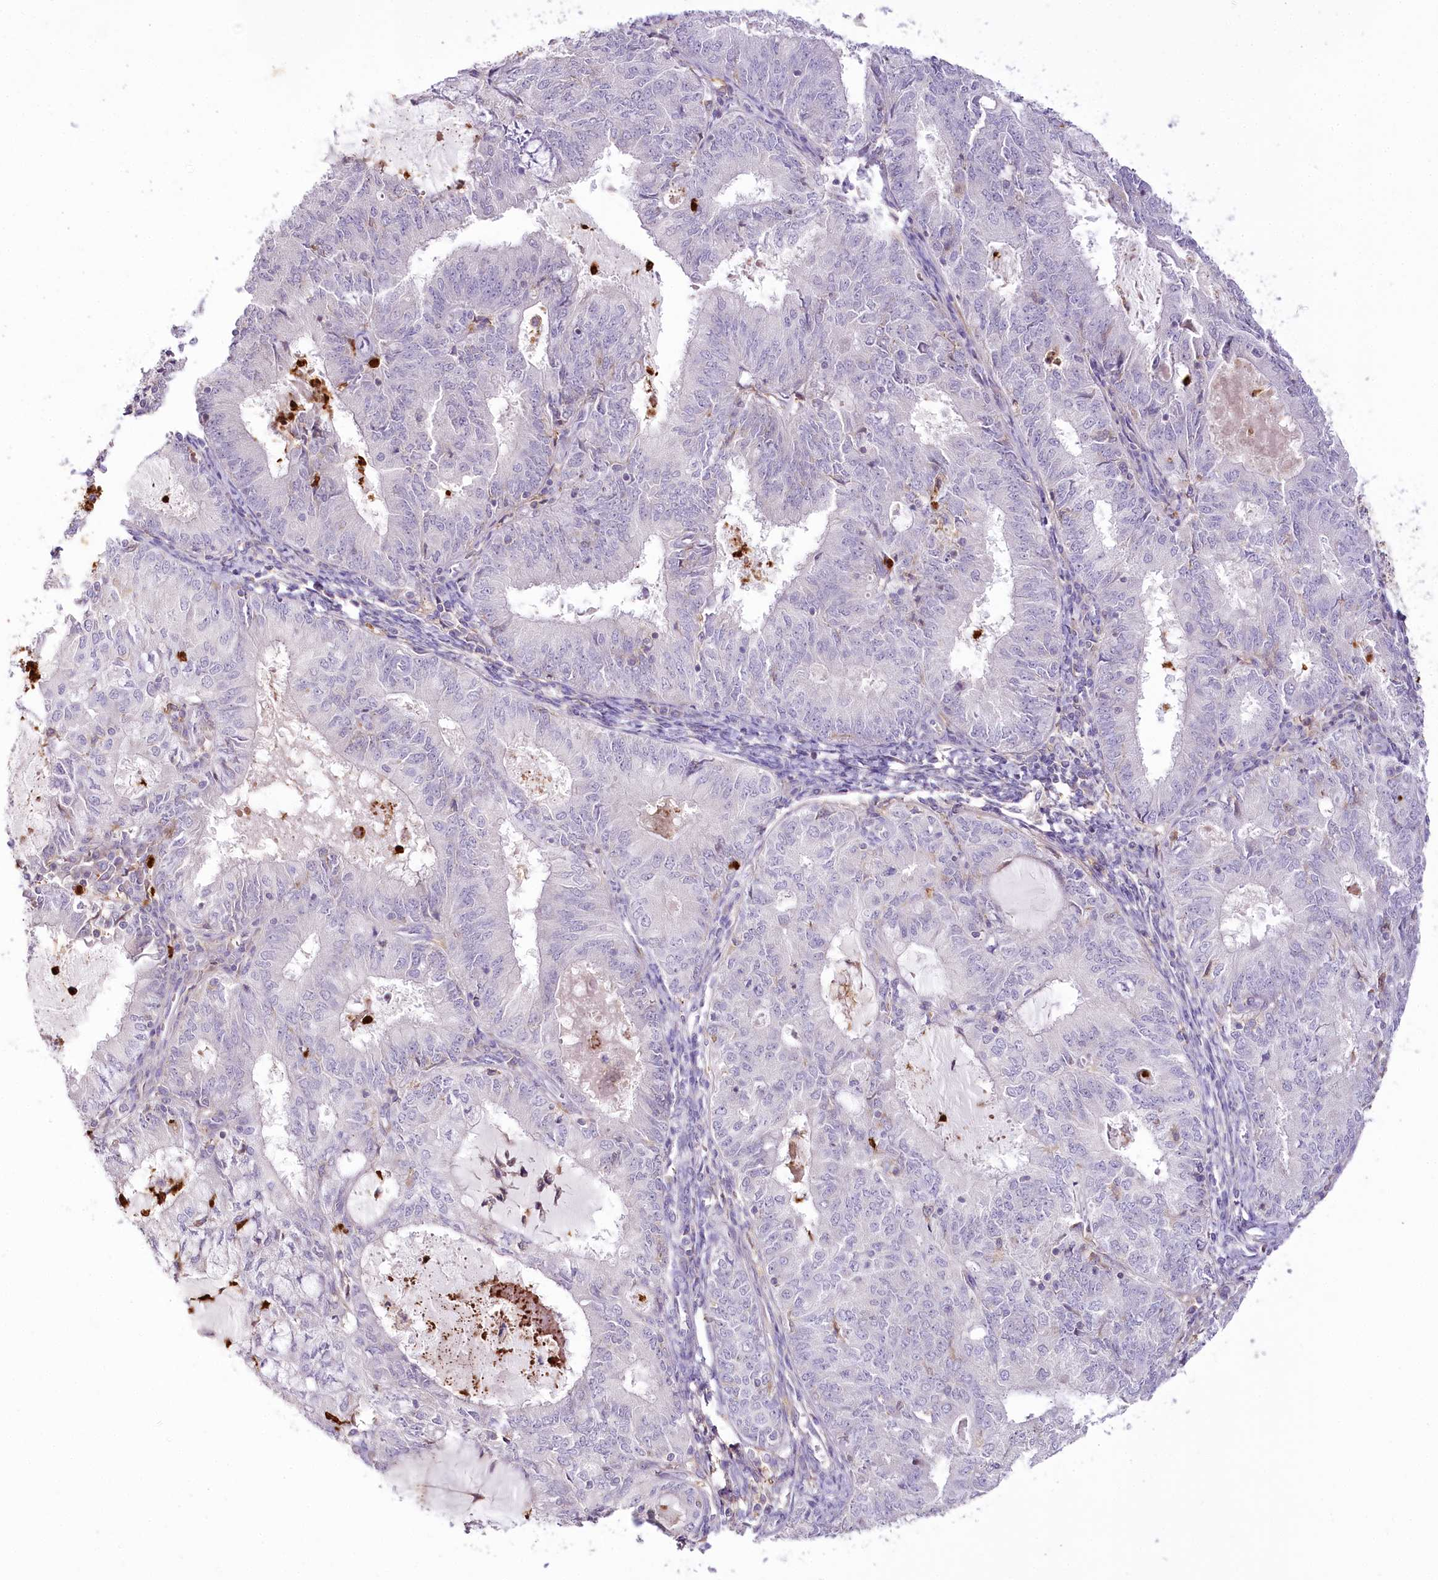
{"staining": {"intensity": "negative", "quantity": "none", "location": "none"}, "tissue": "endometrial cancer", "cell_type": "Tumor cells", "image_type": "cancer", "snomed": [{"axis": "morphology", "description": "Adenocarcinoma, NOS"}, {"axis": "topography", "description": "Endometrium"}], "caption": "Tumor cells show no significant protein expression in endometrial cancer.", "gene": "DPYD", "patient": {"sex": "female", "age": 57}}